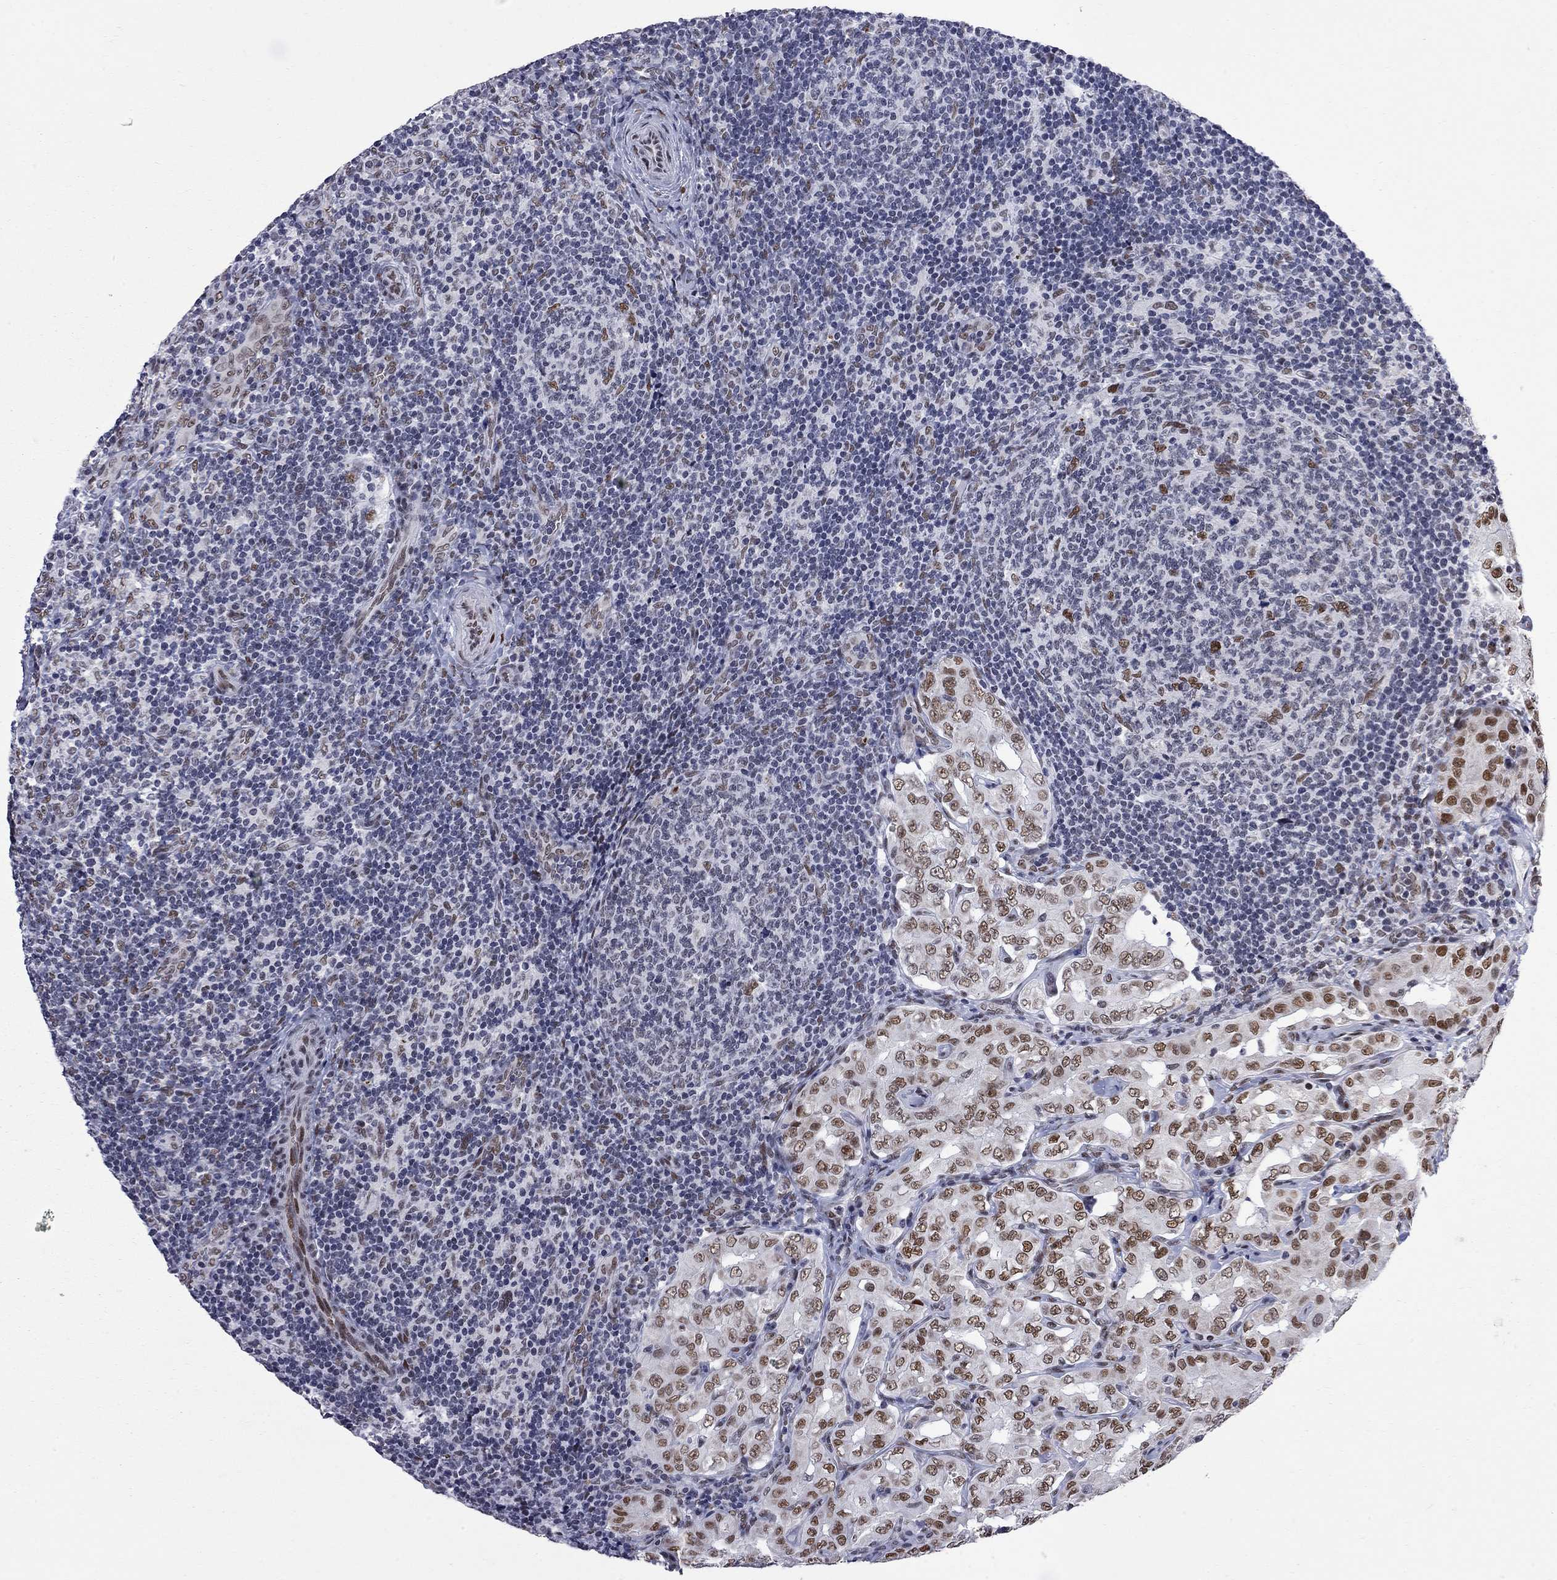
{"staining": {"intensity": "moderate", "quantity": ">75%", "location": "nuclear"}, "tissue": "thyroid cancer", "cell_type": "Tumor cells", "image_type": "cancer", "snomed": [{"axis": "morphology", "description": "Papillary adenocarcinoma, NOS"}, {"axis": "topography", "description": "Thyroid gland"}], "caption": "Papillary adenocarcinoma (thyroid) tissue shows moderate nuclear staining in about >75% of tumor cells The staining was performed using DAB, with brown indicating positive protein expression. Nuclei are stained blue with hematoxylin.", "gene": "ZBTB47", "patient": {"sex": "male", "age": 61}}